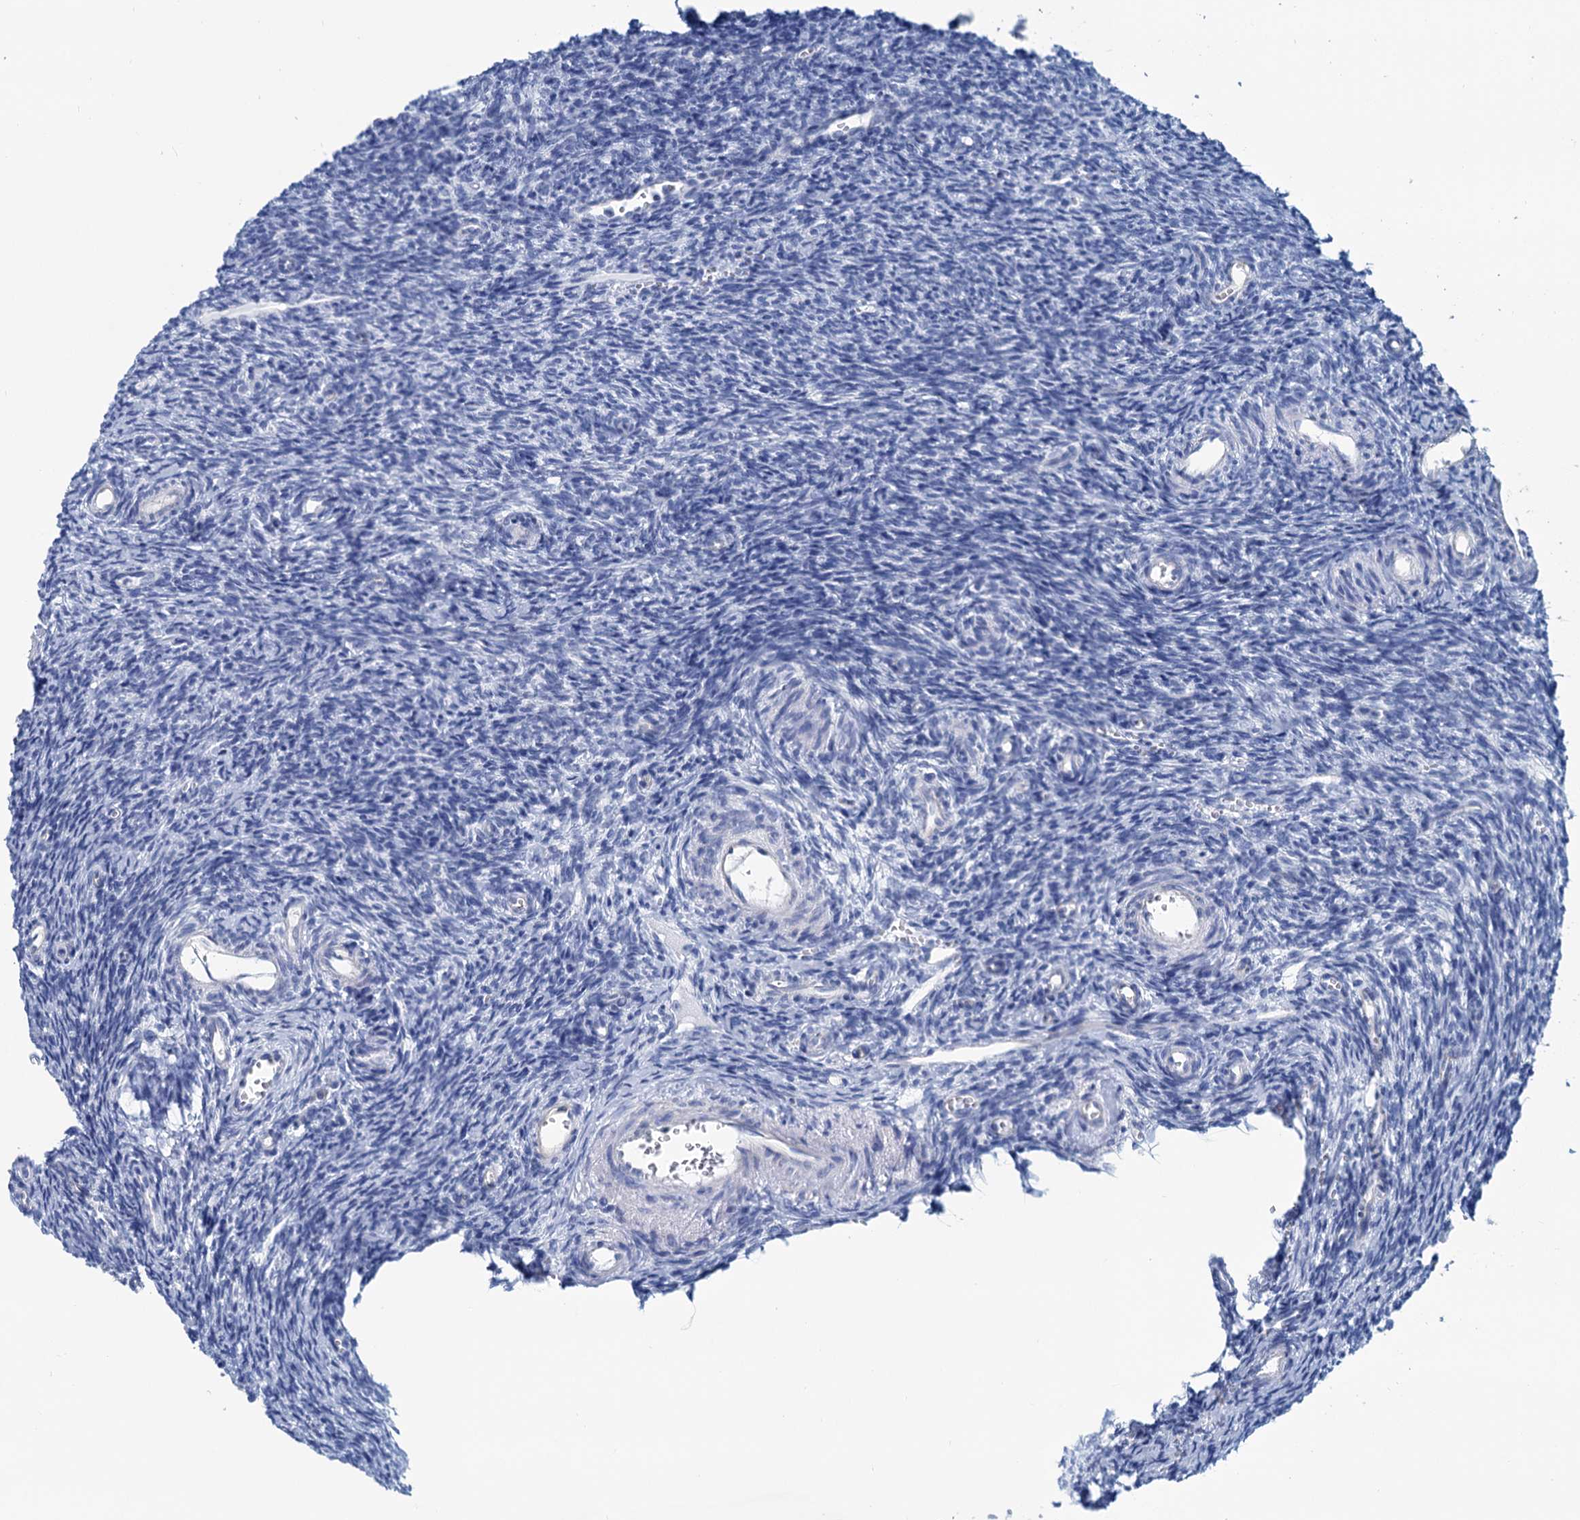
{"staining": {"intensity": "negative", "quantity": "none", "location": "none"}, "tissue": "ovary", "cell_type": "Ovarian stroma cells", "image_type": "normal", "snomed": [{"axis": "morphology", "description": "Normal tissue, NOS"}, {"axis": "topography", "description": "Ovary"}], "caption": "Ovary stained for a protein using immunohistochemistry displays no expression ovarian stroma cells.", "gene": "SLC1A3", "patient": {"sex": "female", "age": 39}}